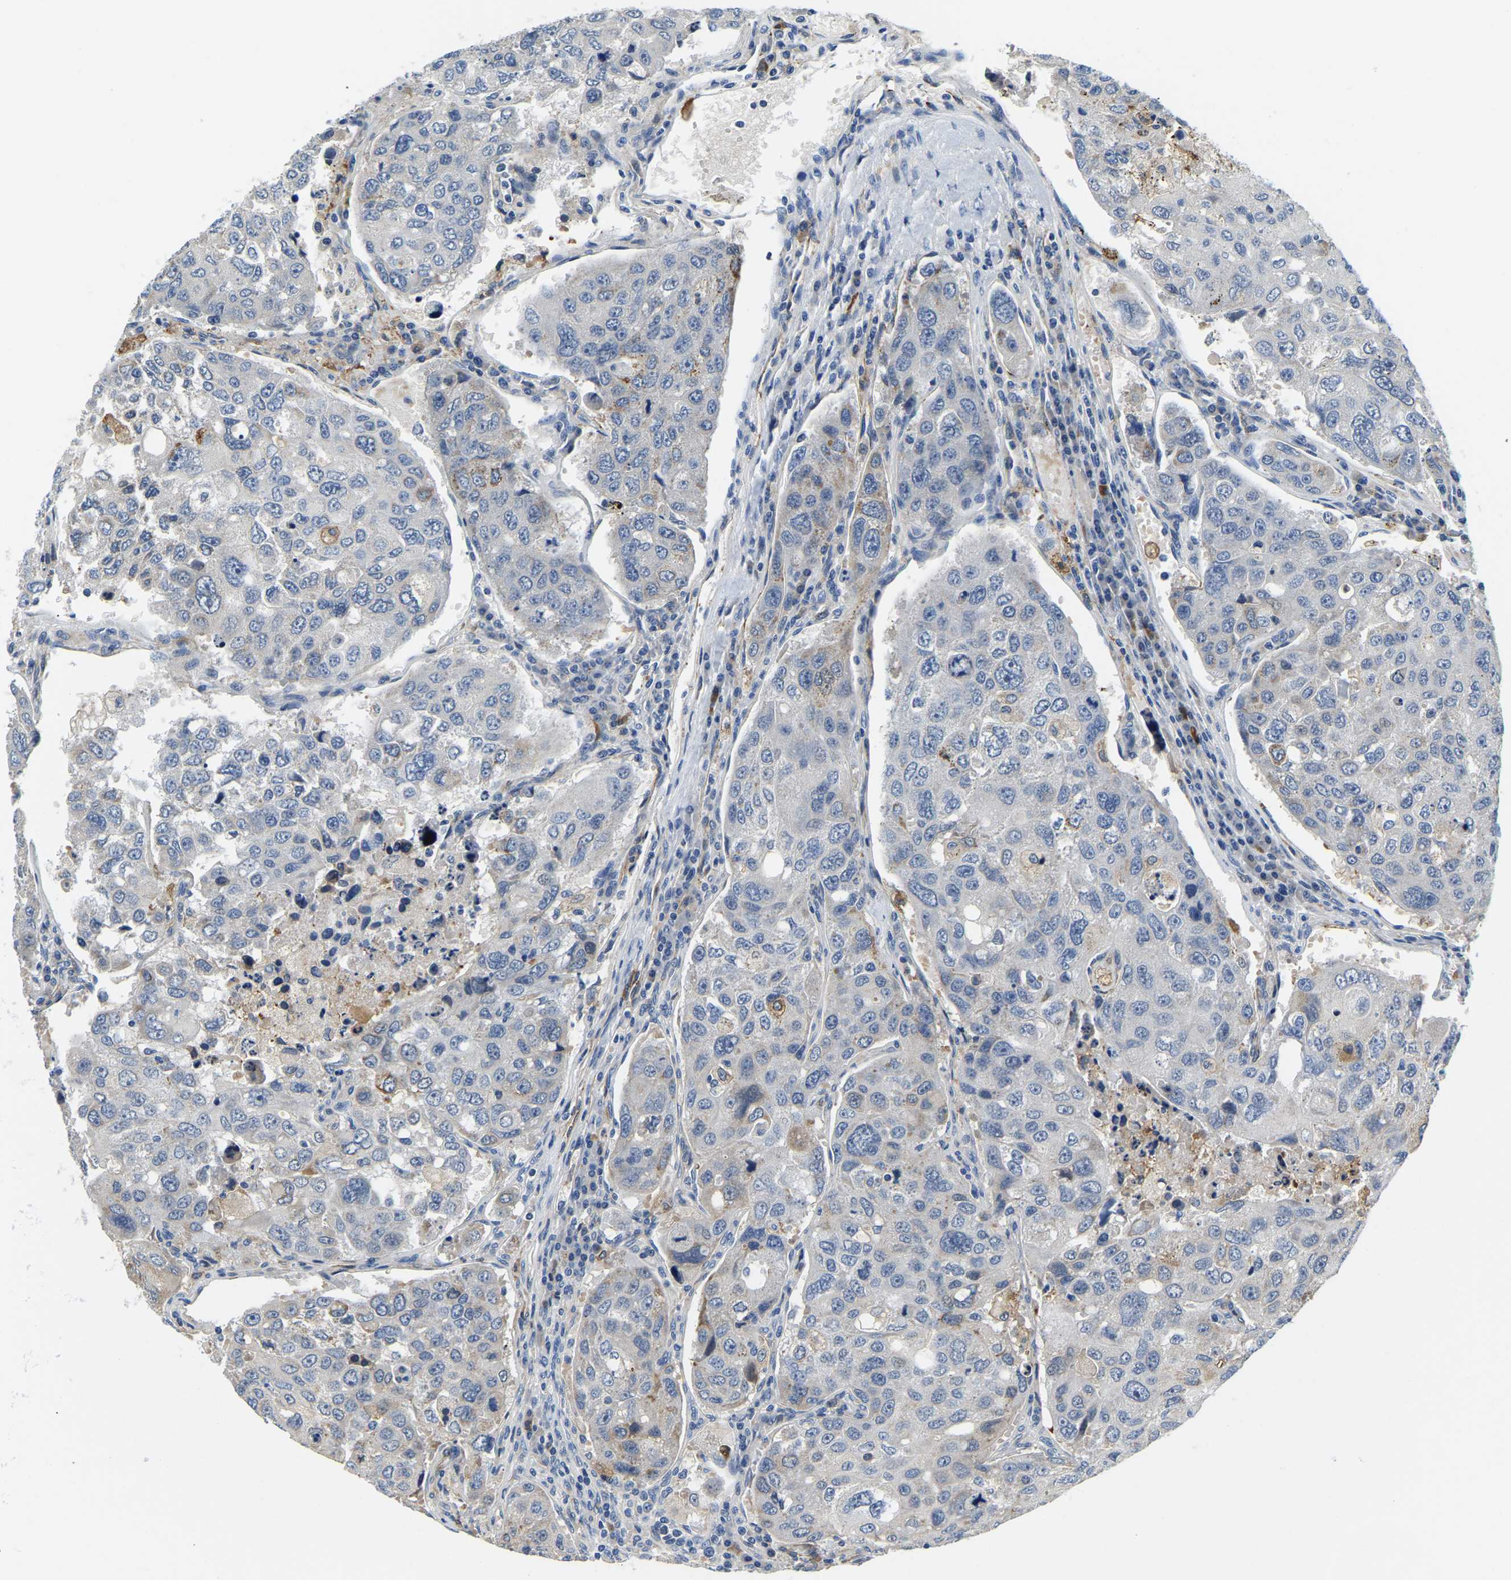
{"staining": {"intensity": "negative", "quantity": "none", "location": "none"}, "tissue": "urothelial cancer", "cell_type": "Tumor cells", "image_type": "cancer", "snomed": [{"axis": "morphology", "description": "Urothelial carcinoma, High grade"}, {"axis": "topography", "description": "Lymph node"}, {"axis": "topography", "description": "Urinary bladder"}], "caption": "Immunohistochemical staining of human urothelial cancer reveals no significant expression in tumor cells. (Immunohistochemistry (ihc), brightfield microscopy, high magnification).", "gene": "LIAS", "patient": {"sex": "male", "age": 51}}